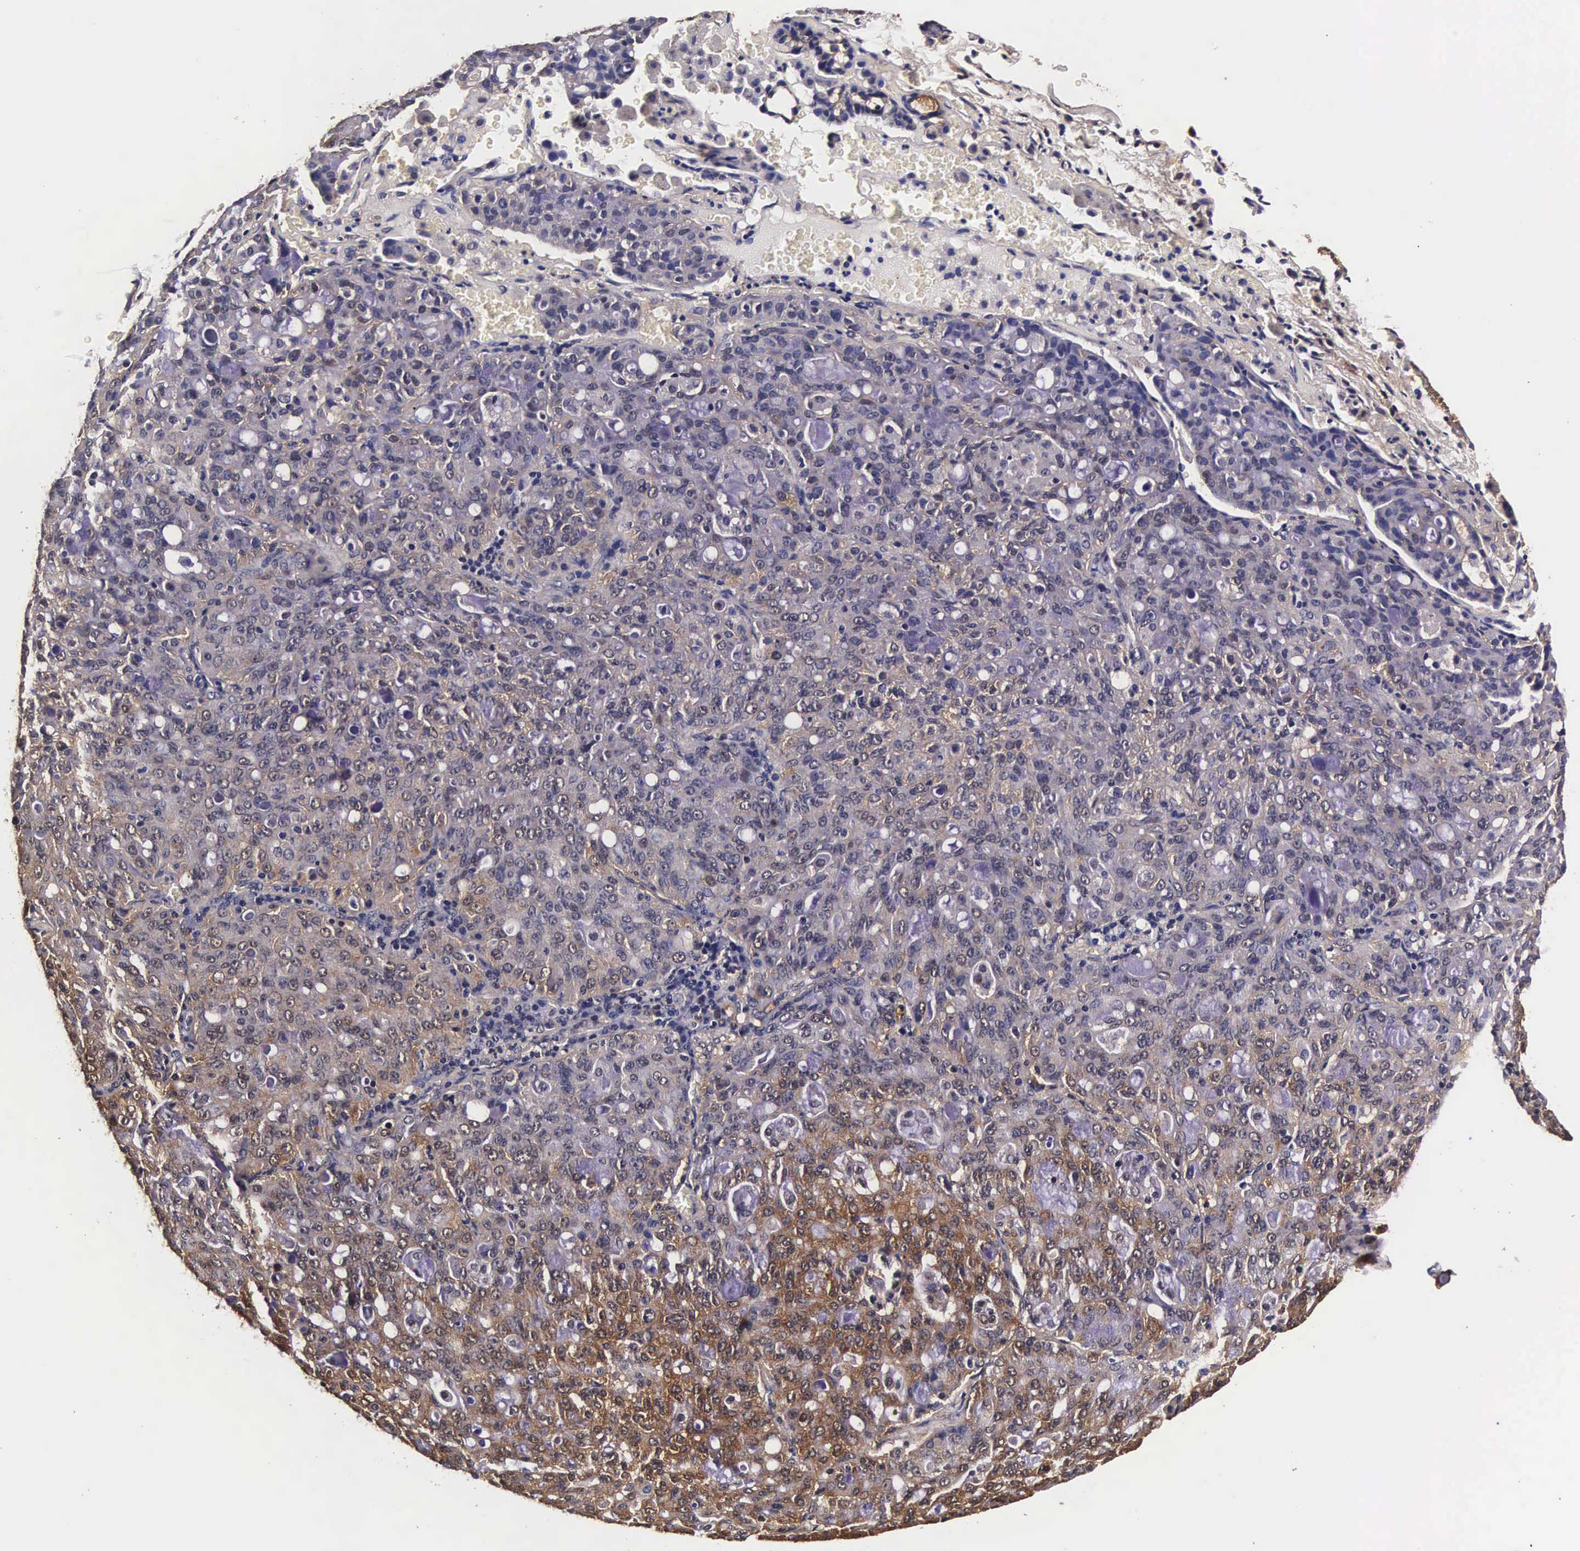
{"staining": {"intensity": "strong", "quantity": ">75%", "location": "cytoplasmic/membranous,nuclear"}, "tissue": "lung cancer", "cell_type": "Tumor cells", "image_type": "cancer", "snomed": [{"axis": "morphology", "description": "Adenocarcinoma, NOS"}, {"axis": "topography", "description": "Lung"}], "caption": "The image displays staining of lung cancer (adenocarcinoma), revealing strong cytoplasmic/membranous and nuclear protein positivity (brown color) within tumor cells. (DAB (3,3'-diaminobenzidine) IHC, brown staining for protein, blue staining for nuclei).", "gene": "TECPR2", "patient": {"sex": "female", "age": 44}}